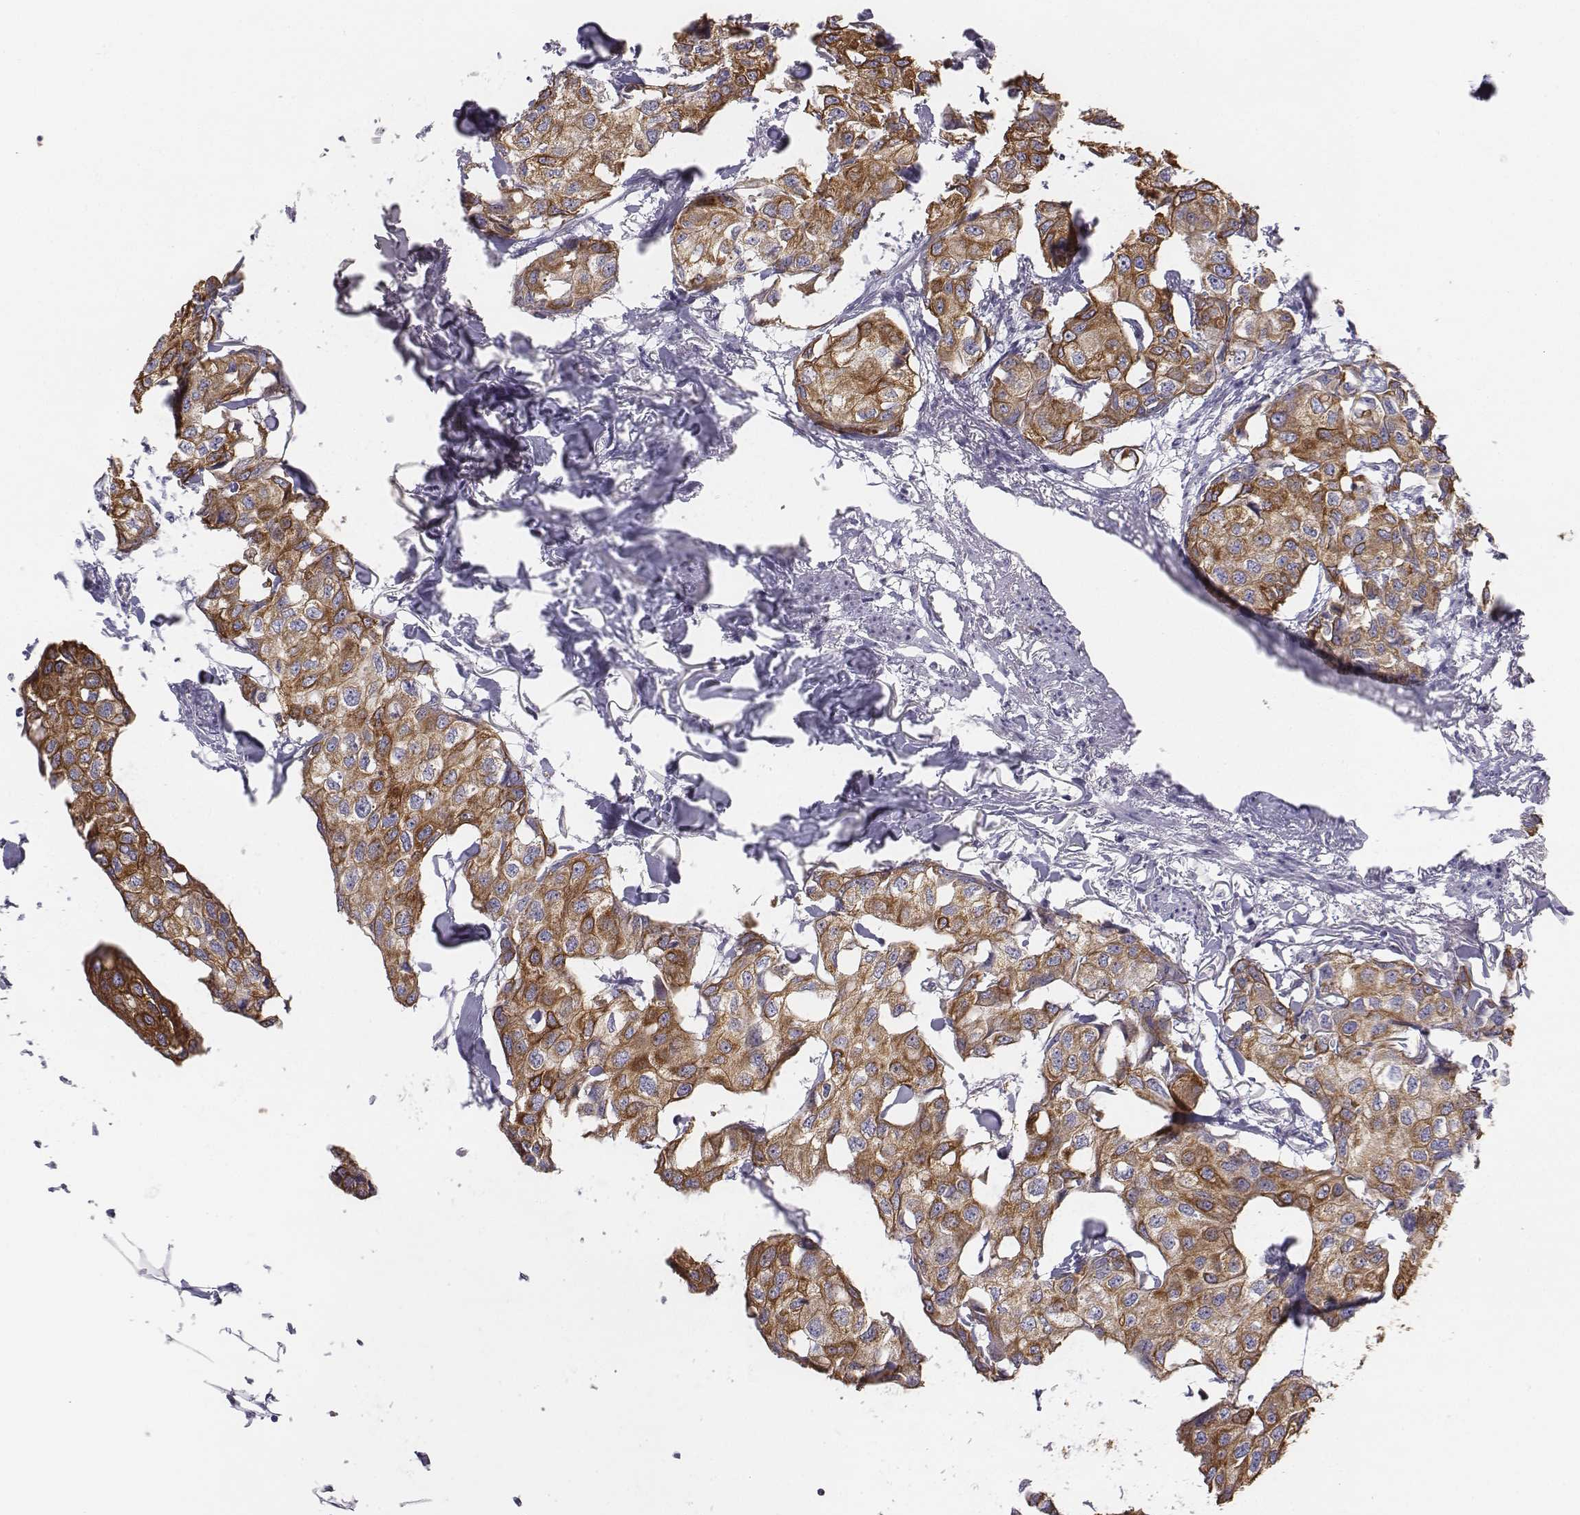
{"staining": {"intensity": "moderate", "quantity": ">75%", "location": "cytoplasmic/membranous"}, "tissue": "breast cancer", "cell_type": "Tumor cells", "image_type": "cancer", "snomed": [{"axis": "morphology", "description": "Duct carcinoma"}, {"axis": "topography", "description": "Breast"}], "caption": "Human breast intraductal carcinoma stained for a protein (brown) displays moderate cytoplasmic/membranous positive staining in about >75% of tumor cells.", "gene": "CHST14", "patient": {"sex": "female", "age": 80}}